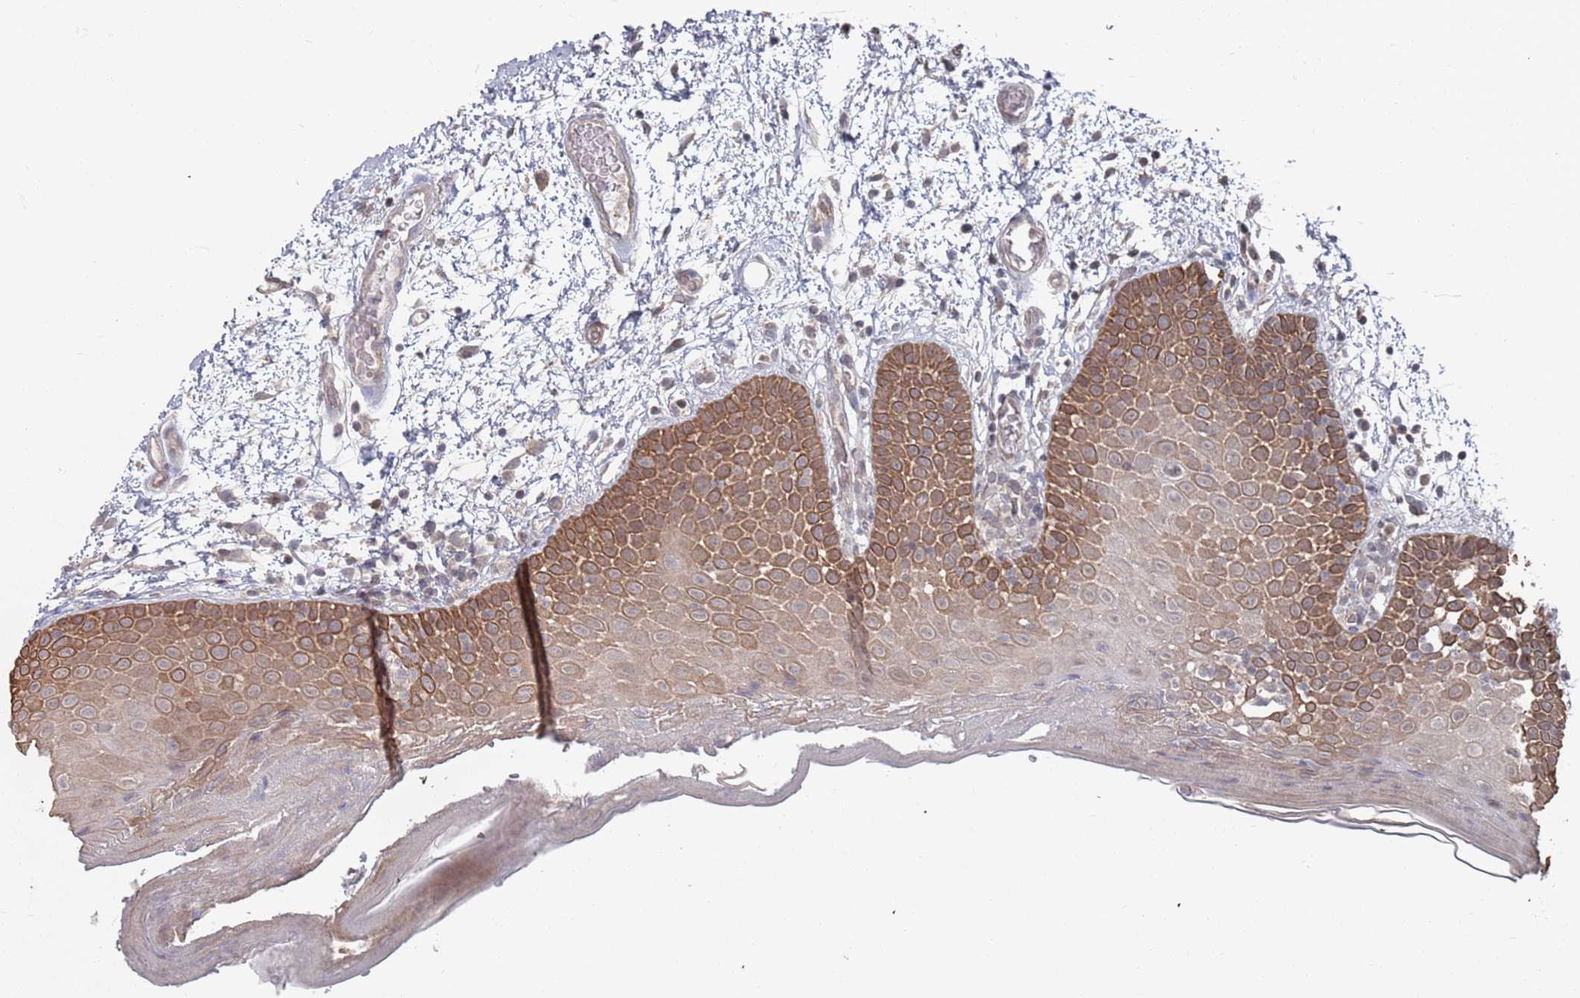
{"staining": {"intensity": "moderate", "quantity": ">75%", "location": "cytoplasmic/membranous"}, "tissue": "oral mucosa", "cell_type": "Squamous epithelial cells", "image_type": "normal", "snomed": [{"axis": "morphology", "description": "Normal tissue, NOS"}, {"axis": "morphology", "description": "Squamous cell carcinoma, NOS"}, {"axis": "topography", "description": "Oral tissue"}, {"axis": "topography", "description": "Tounge, NOS"}, {"axis": "topography", "description": "Head-Neck"}], "caption": "Immunohistochemistry image of benign oral mucosa: oral mucosa stained using IHC reveals medium levels of moderate protein expression localized specifically in the cytoplasmic/membranous of squamous epithelial cells, appearing as a cytoplasmic/membranous brown color.", "gene": "DGKD", "patient": {"sex": "male", "age": 76}}